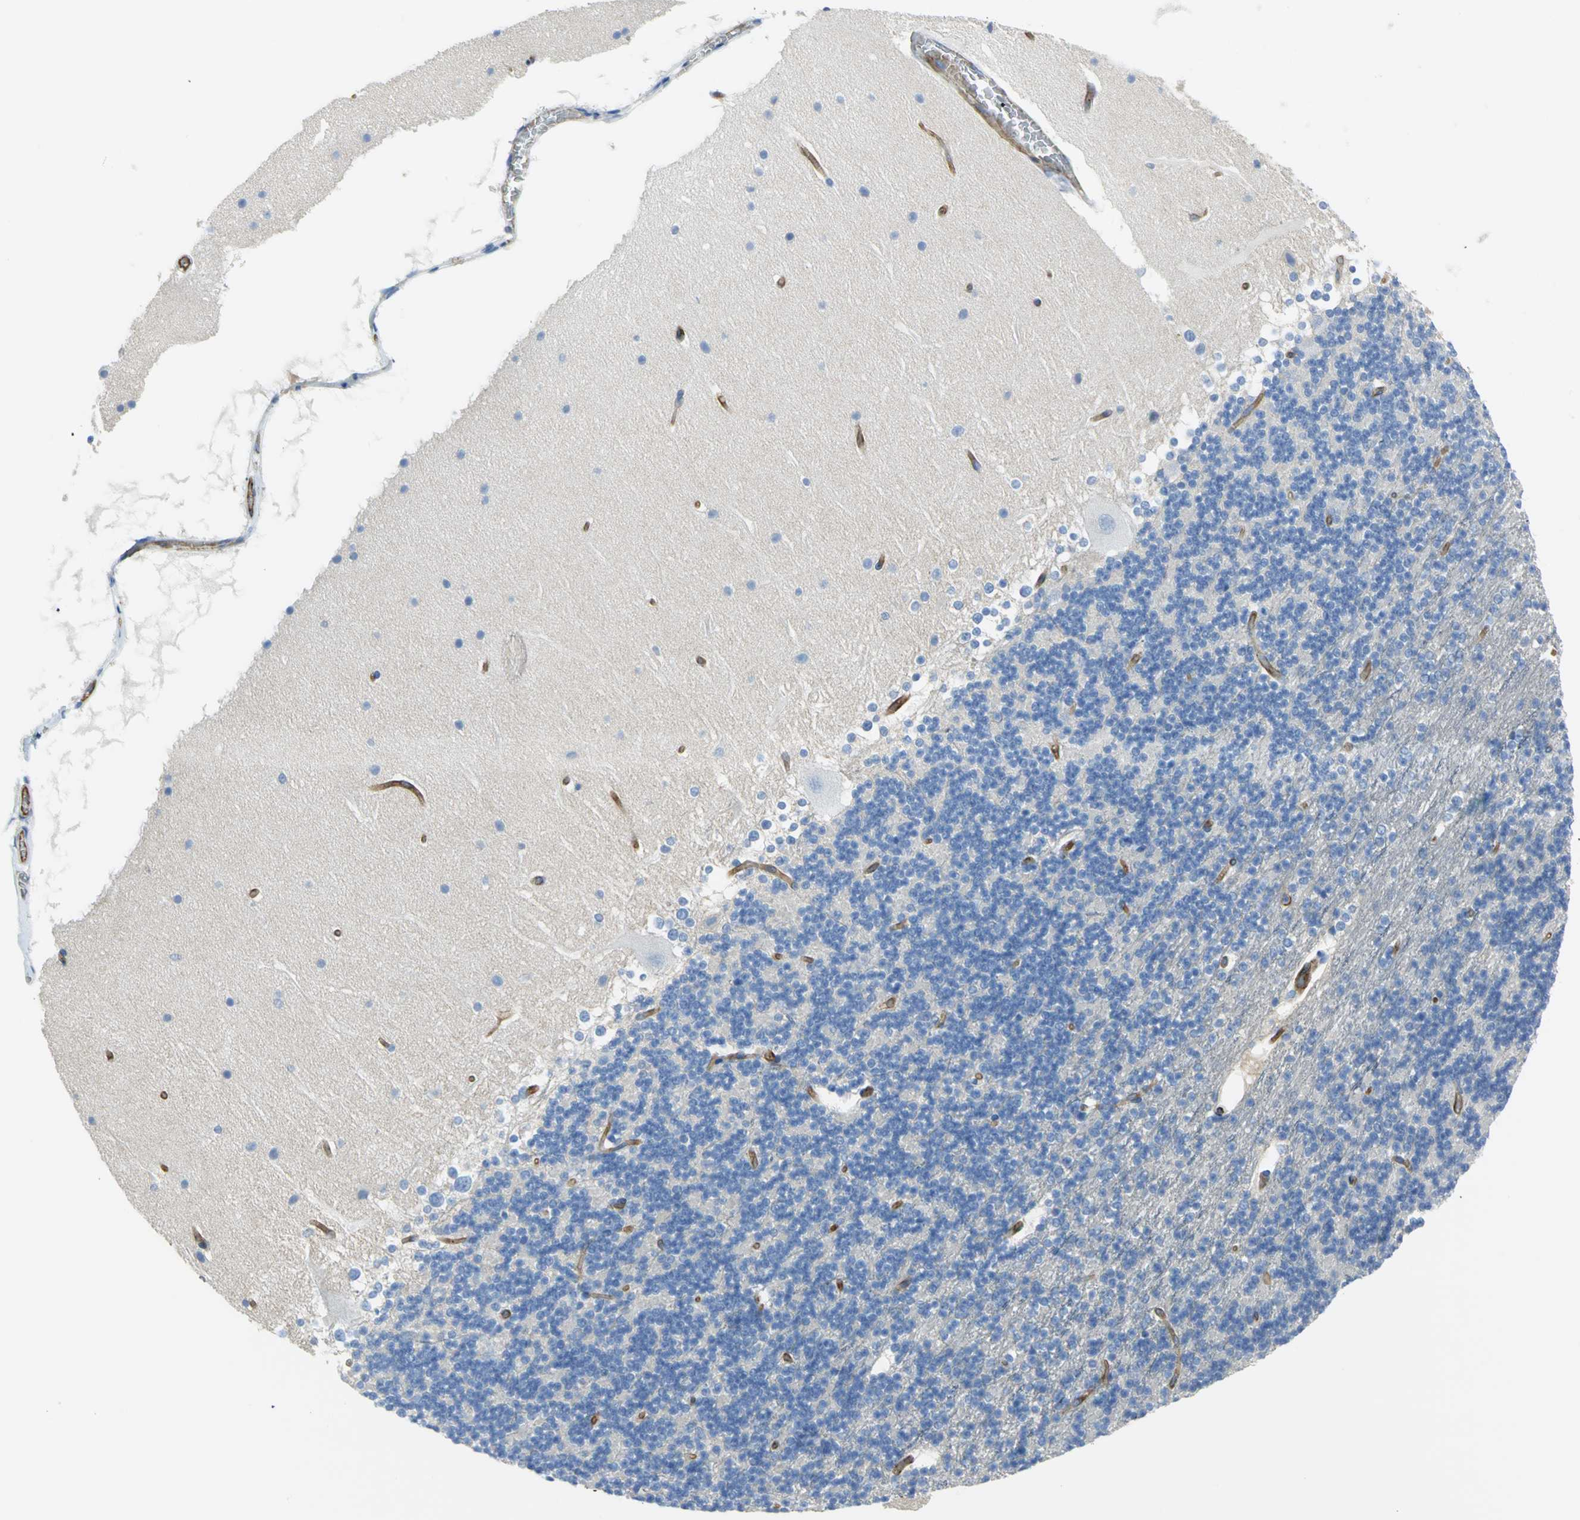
{"staining": {"intensity": "negative", "quantity": "none", "location": "none"}, "tissue": "cerebellum", "cell_type": "Cells in granular layer", "image_type": "normal", "snomed": [{"axis": "morphology", "description": "Normal tissue, NOS"}, {"axis": "topography", "description": "Cerebellum"}], "caption": "Cerebellum stained for a protein using immunohistochemistry demonstrates no expression cells in granular layer.", "gene": "FLNB", "patient": {"sex": "female", "age": 19}}